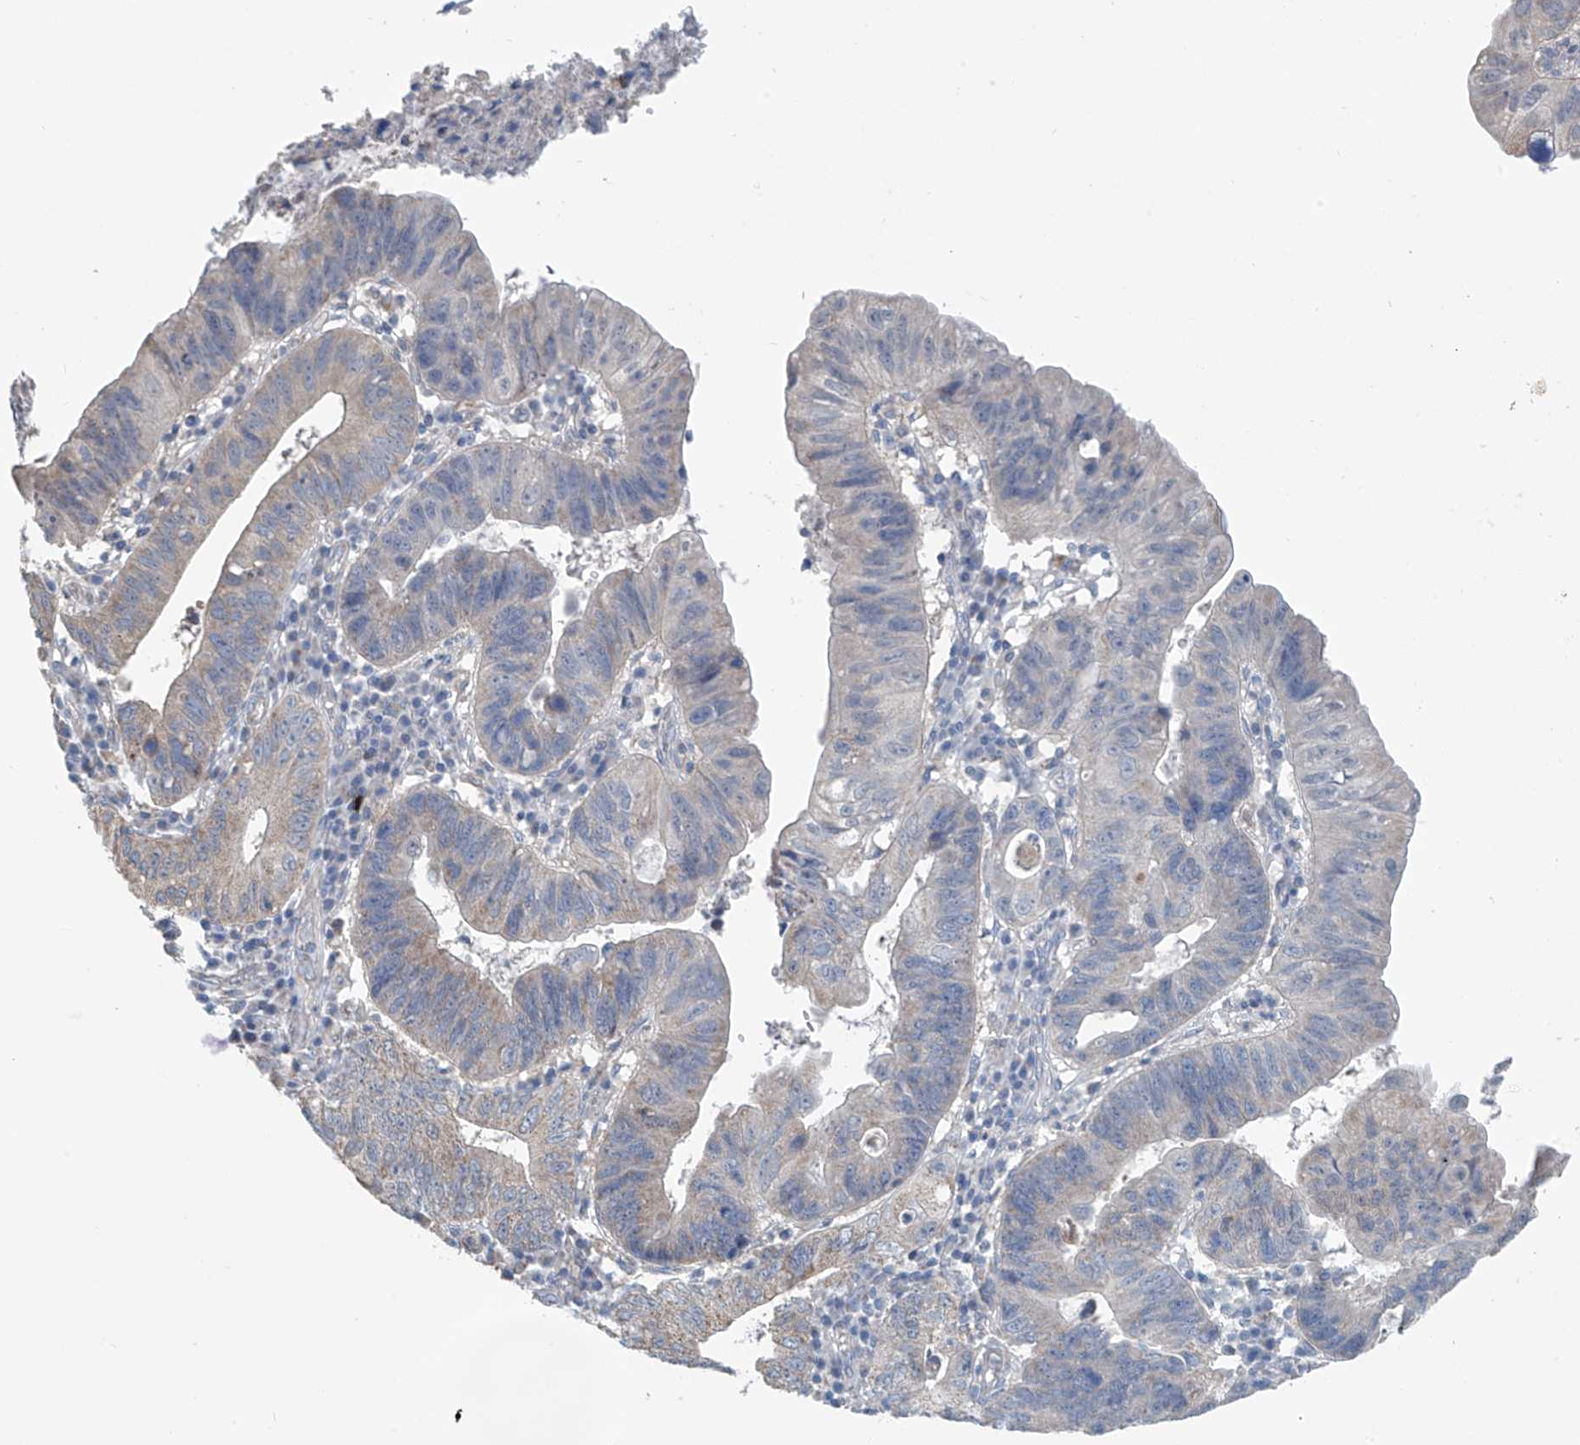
{"staining": {"intensity": "negative", "quantity": "none", "location": "none"}, "tissue": "stomach cancer", "cell_type": "Tumor cells", "image_type": "cancer", "snomed": [{"axis": "morphology", "description": "Adenocarcinoma, NOS"}, {"axis": "topography", "description": "Stomach"}], "caption": "IHC micrograph of stomach adenocarcinoma stained for a protein (brown), which shows no expression in tumor cells.", "gene": "SYN3", "patient": {"sex": "male", "age": 59}}